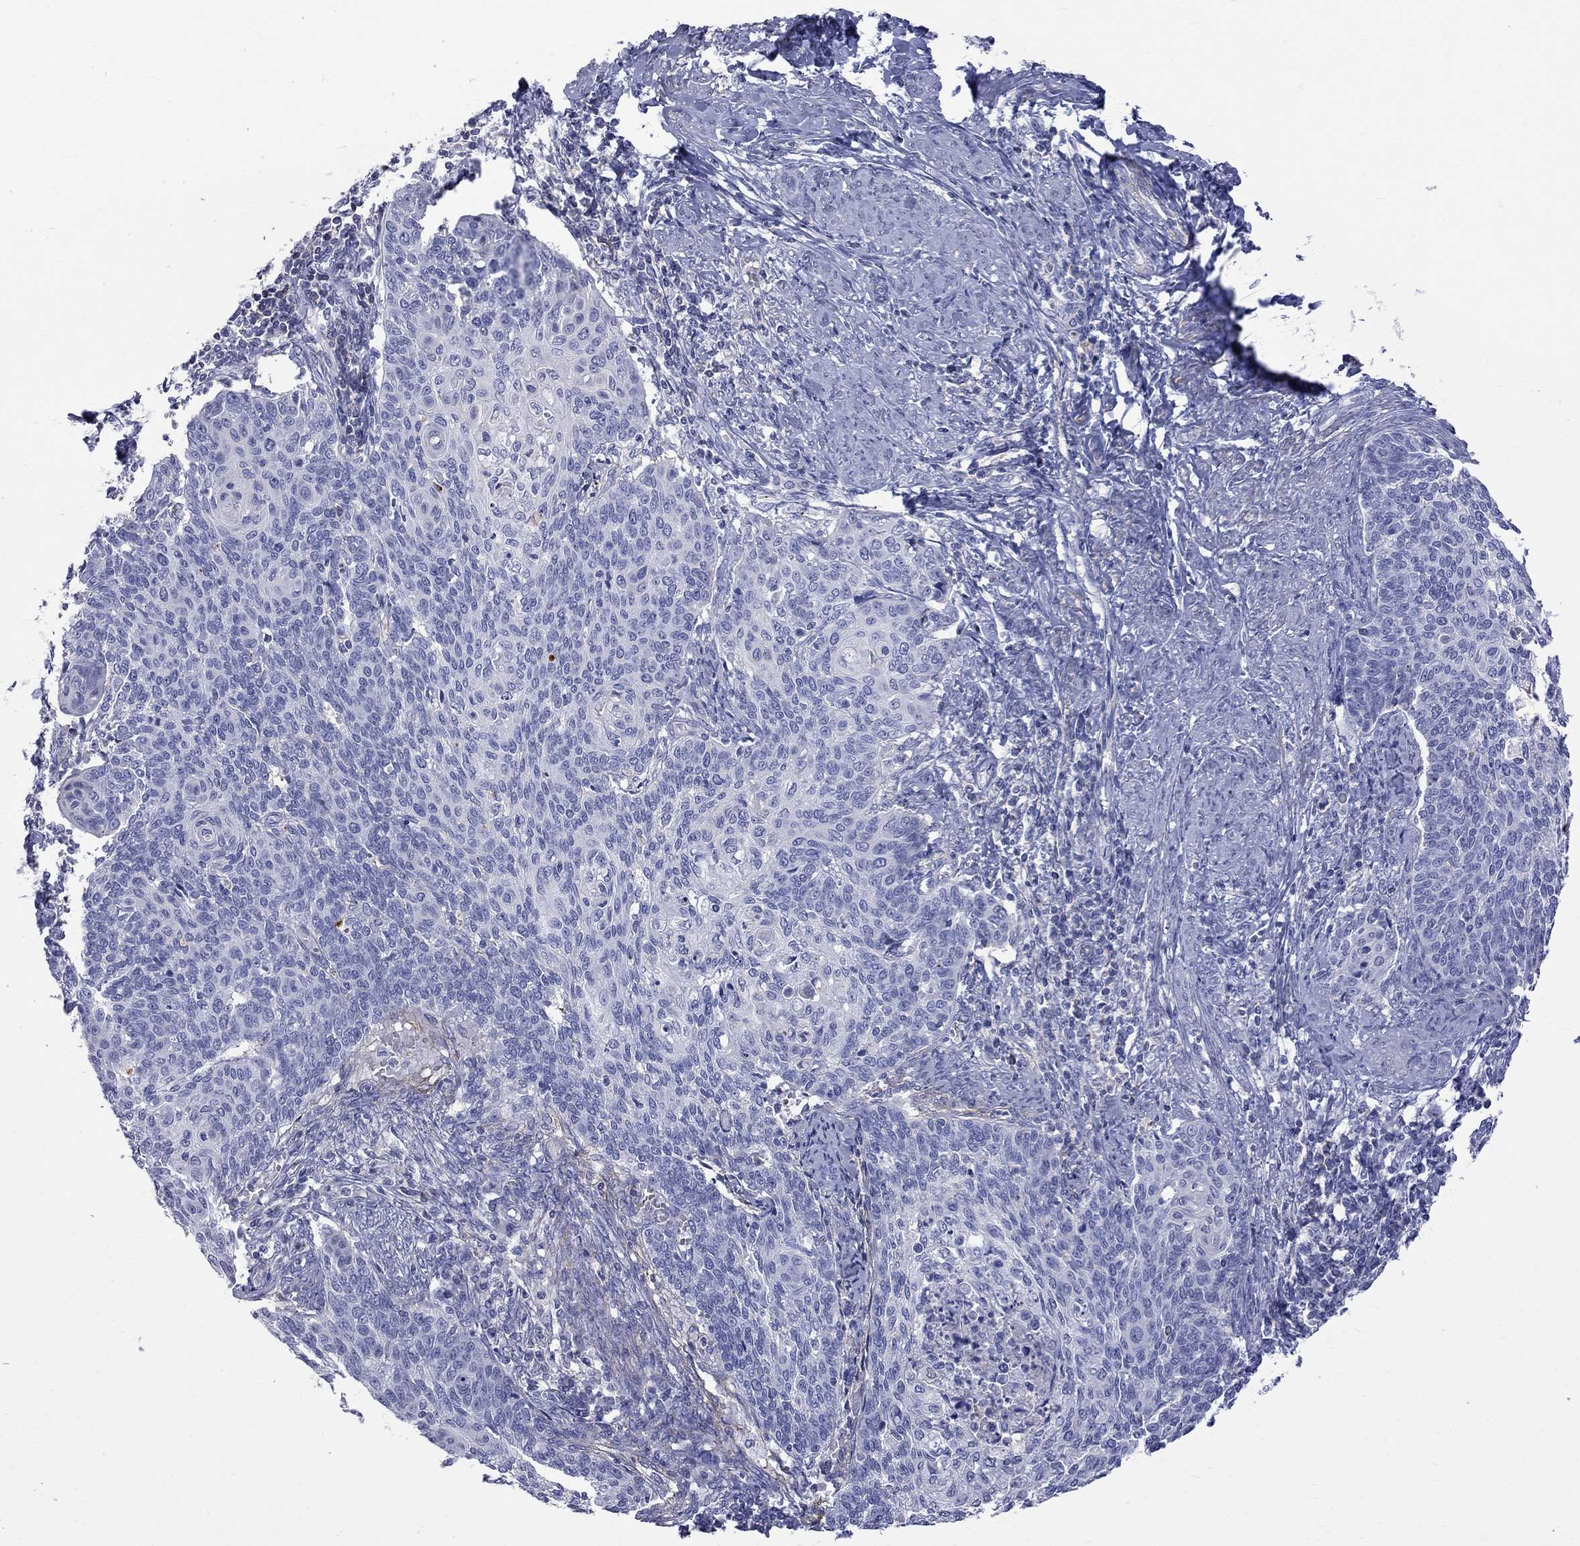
{"staining": {"intensity": "negative", "quantity": "none", "location": "none"}, "tissue": "cervical cancer", "cell_type": "Tumor cells", "image_type": "cancer", "snomed": [{"axis": "morphology", "description": "Normal tissue, NOS"}, {"axis": "morphology", "description": "Squamous cell carcinoma, NOS"}, {"axis": "topography", "description": "Cervix"}], "caption": "A photomicrograph of cervical cancer stained for a protein displays no brown staining in tumor cells. (Immunohistochemistry (ihc), brightfield microscopy, high magnification).", "gene": "S100A3", "patient": {"sex": "female", "age": 39}}